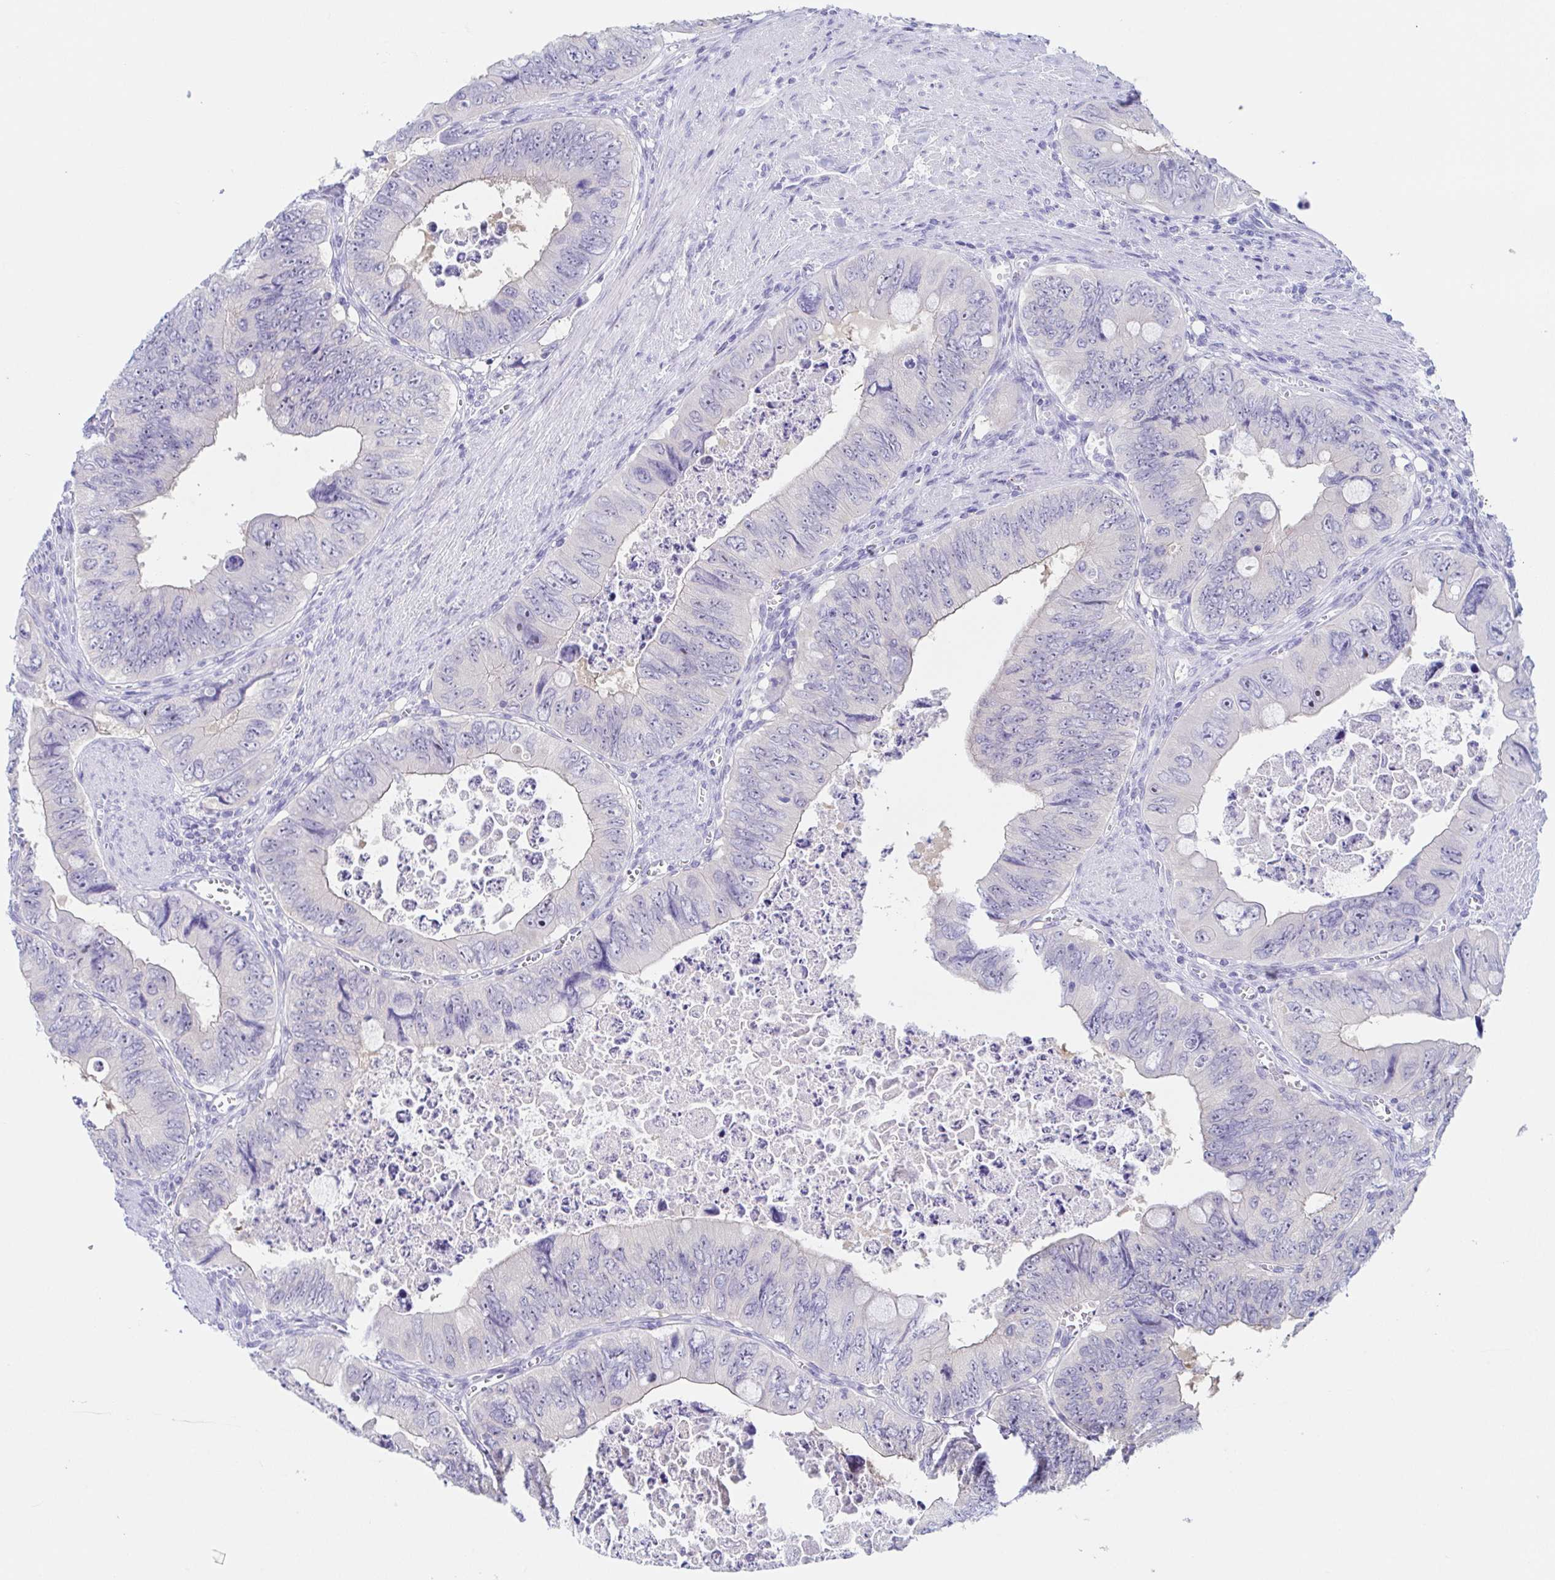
{"staining": {"intensity": "negative", "quantity": "none", "location": "none"}, "tissue": "colorectal cancer", "cell_type": "Tumor cells", "image_type": "cancer", "snomed": [{"axis": "morphology", "description": "Adenocarcinoma, NOS"}, {"axis": "topography", "description": "Colon"}], "caption": "Immunohistochemical staining of colorectal cancer (adenocarcinoma) displays no significant expression in tumor cells.", "gene": "HTR2A", "patient": {"sex": "female", "age": 84}}